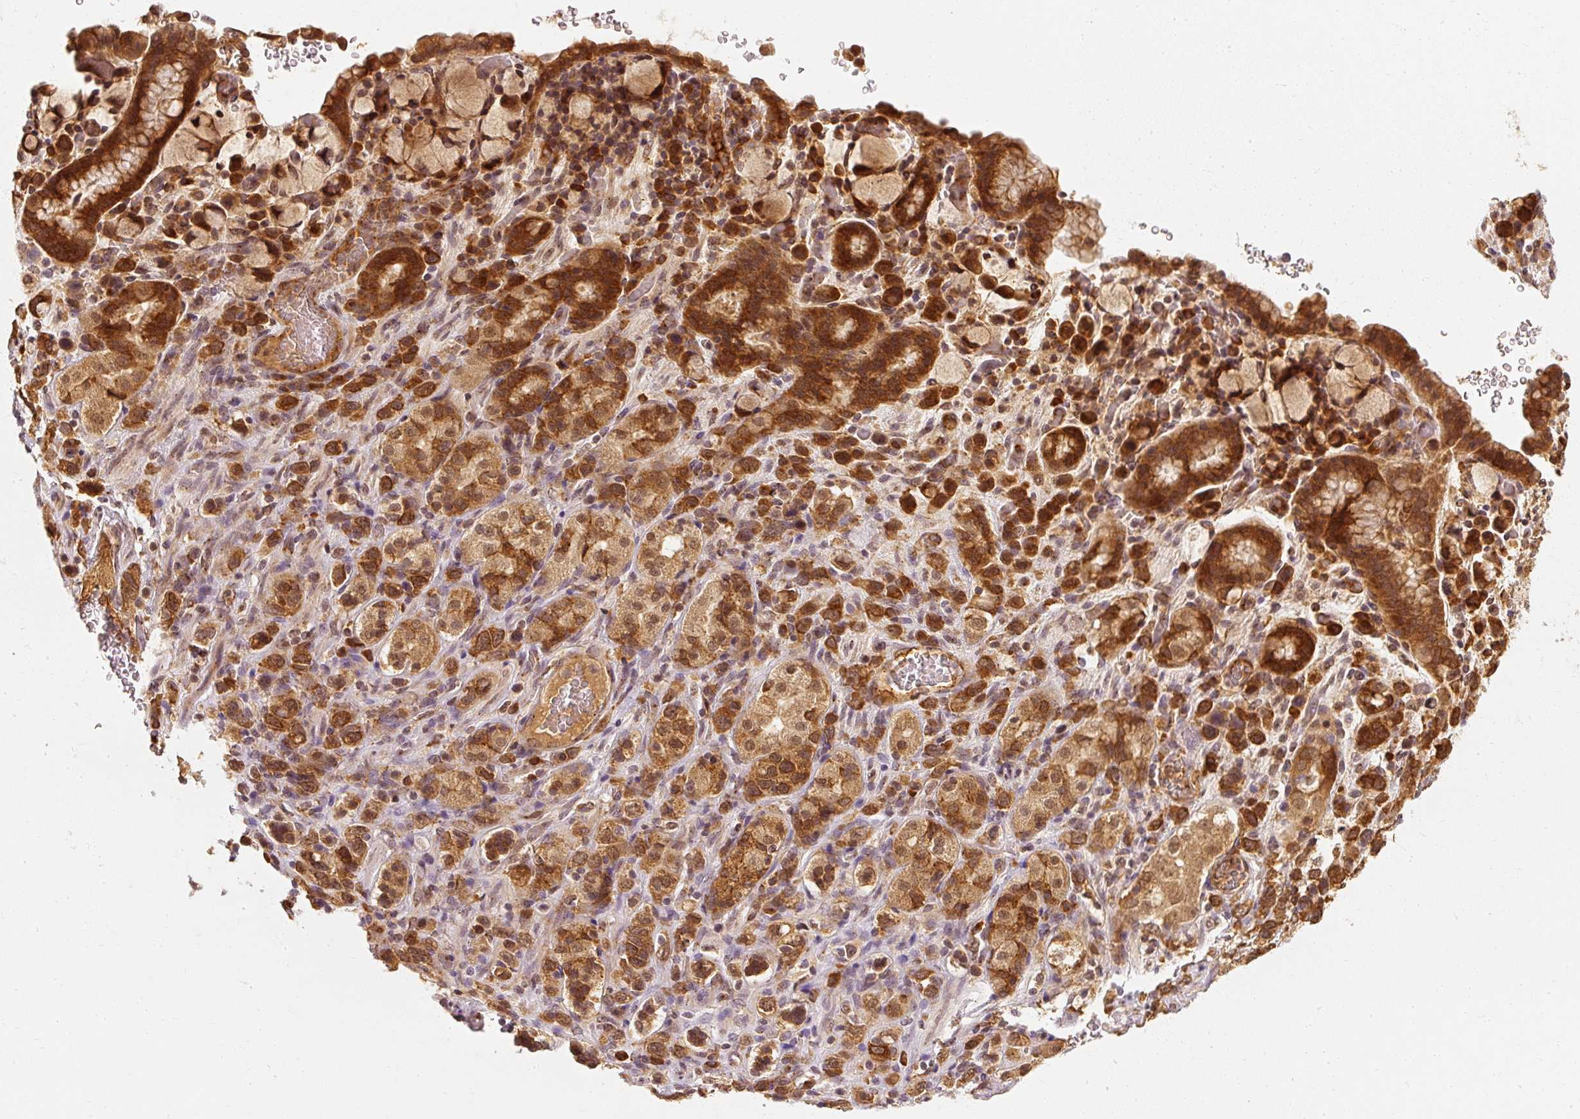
{"staining": {"intensity": "strong", "quantity": ">75%", "location": "cytoplasmic/membranous"}, "tissue": "stomach cancer", "cell_type": "Tumor cells", "image_type": "cancer", "snomed": [{"axis": "morphology", "description": "Adenocarcinoma, NOS"}, {"axis": "topography", "description": "Stomach"}], "caption": "IHC of human stomach cancer (adenocarcinoma) demonstrates high levels of strong cytoplasmic/membranous expression in approximately >75% of tumor cells. (DAB IHC, brown staining for protein, blue staining for nuclei).", "gene": "EEF1A2", "patient": {"sex": "female", "age": 65}}